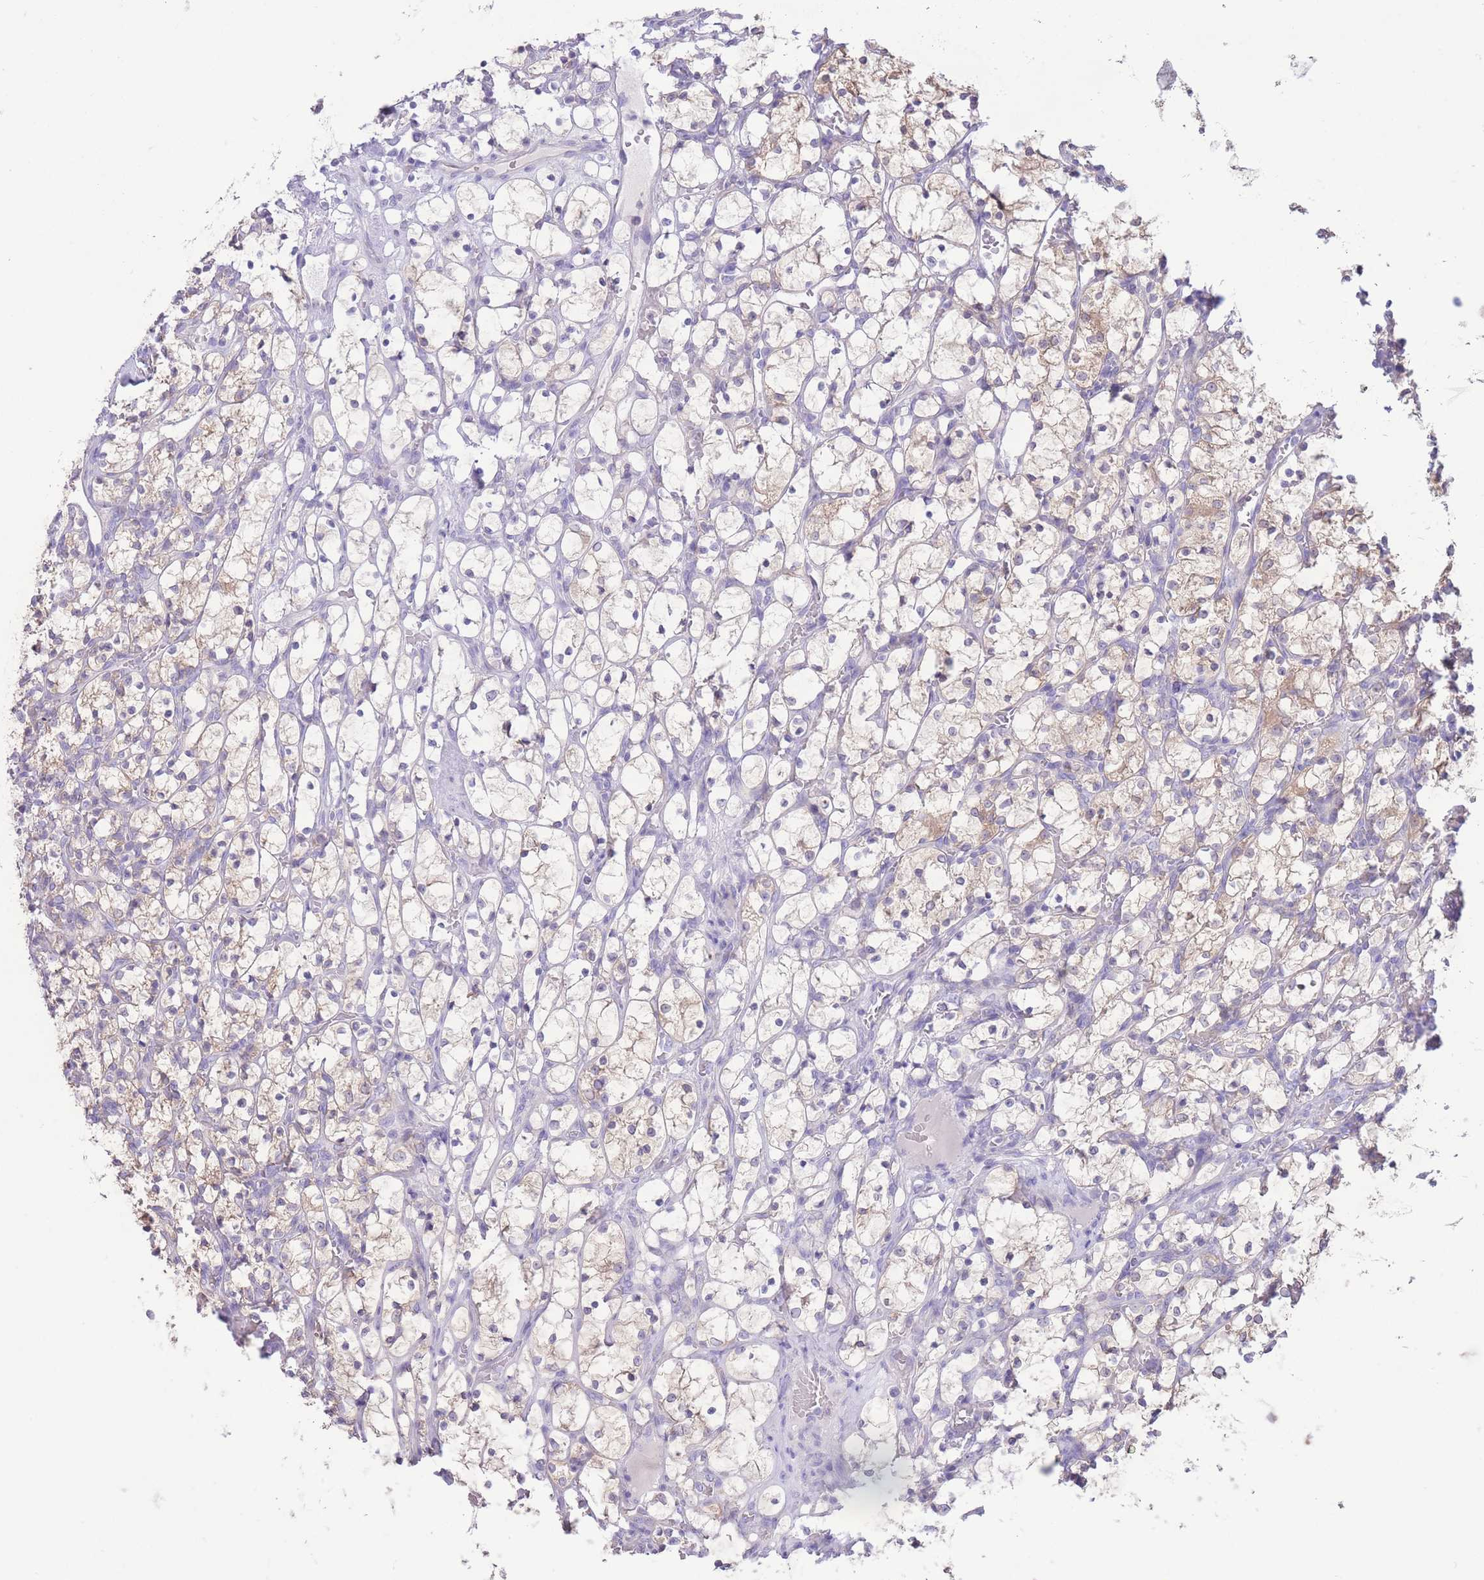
{"staining": {"intensity": "weak", "quantity": "<25%", "location": "cytoplasmic/membranous"}, "tissue": "renal cancer", "cell_type": "Tumor cells", "image_type": "cancer", "snomed": [{"axis": "morphology", "description": "Adenocarcinoma, NOS"}, {"axis": "topography", "description": "Kidney"}], "caption": "Renal cancer was stained to show a protein in brown. There is no significant expression in tumor cells. (Brightfield microscopy of DAB IHC at high magnification).", "gene": "FAH", "patient": {"sex": "female", "age": 69}}